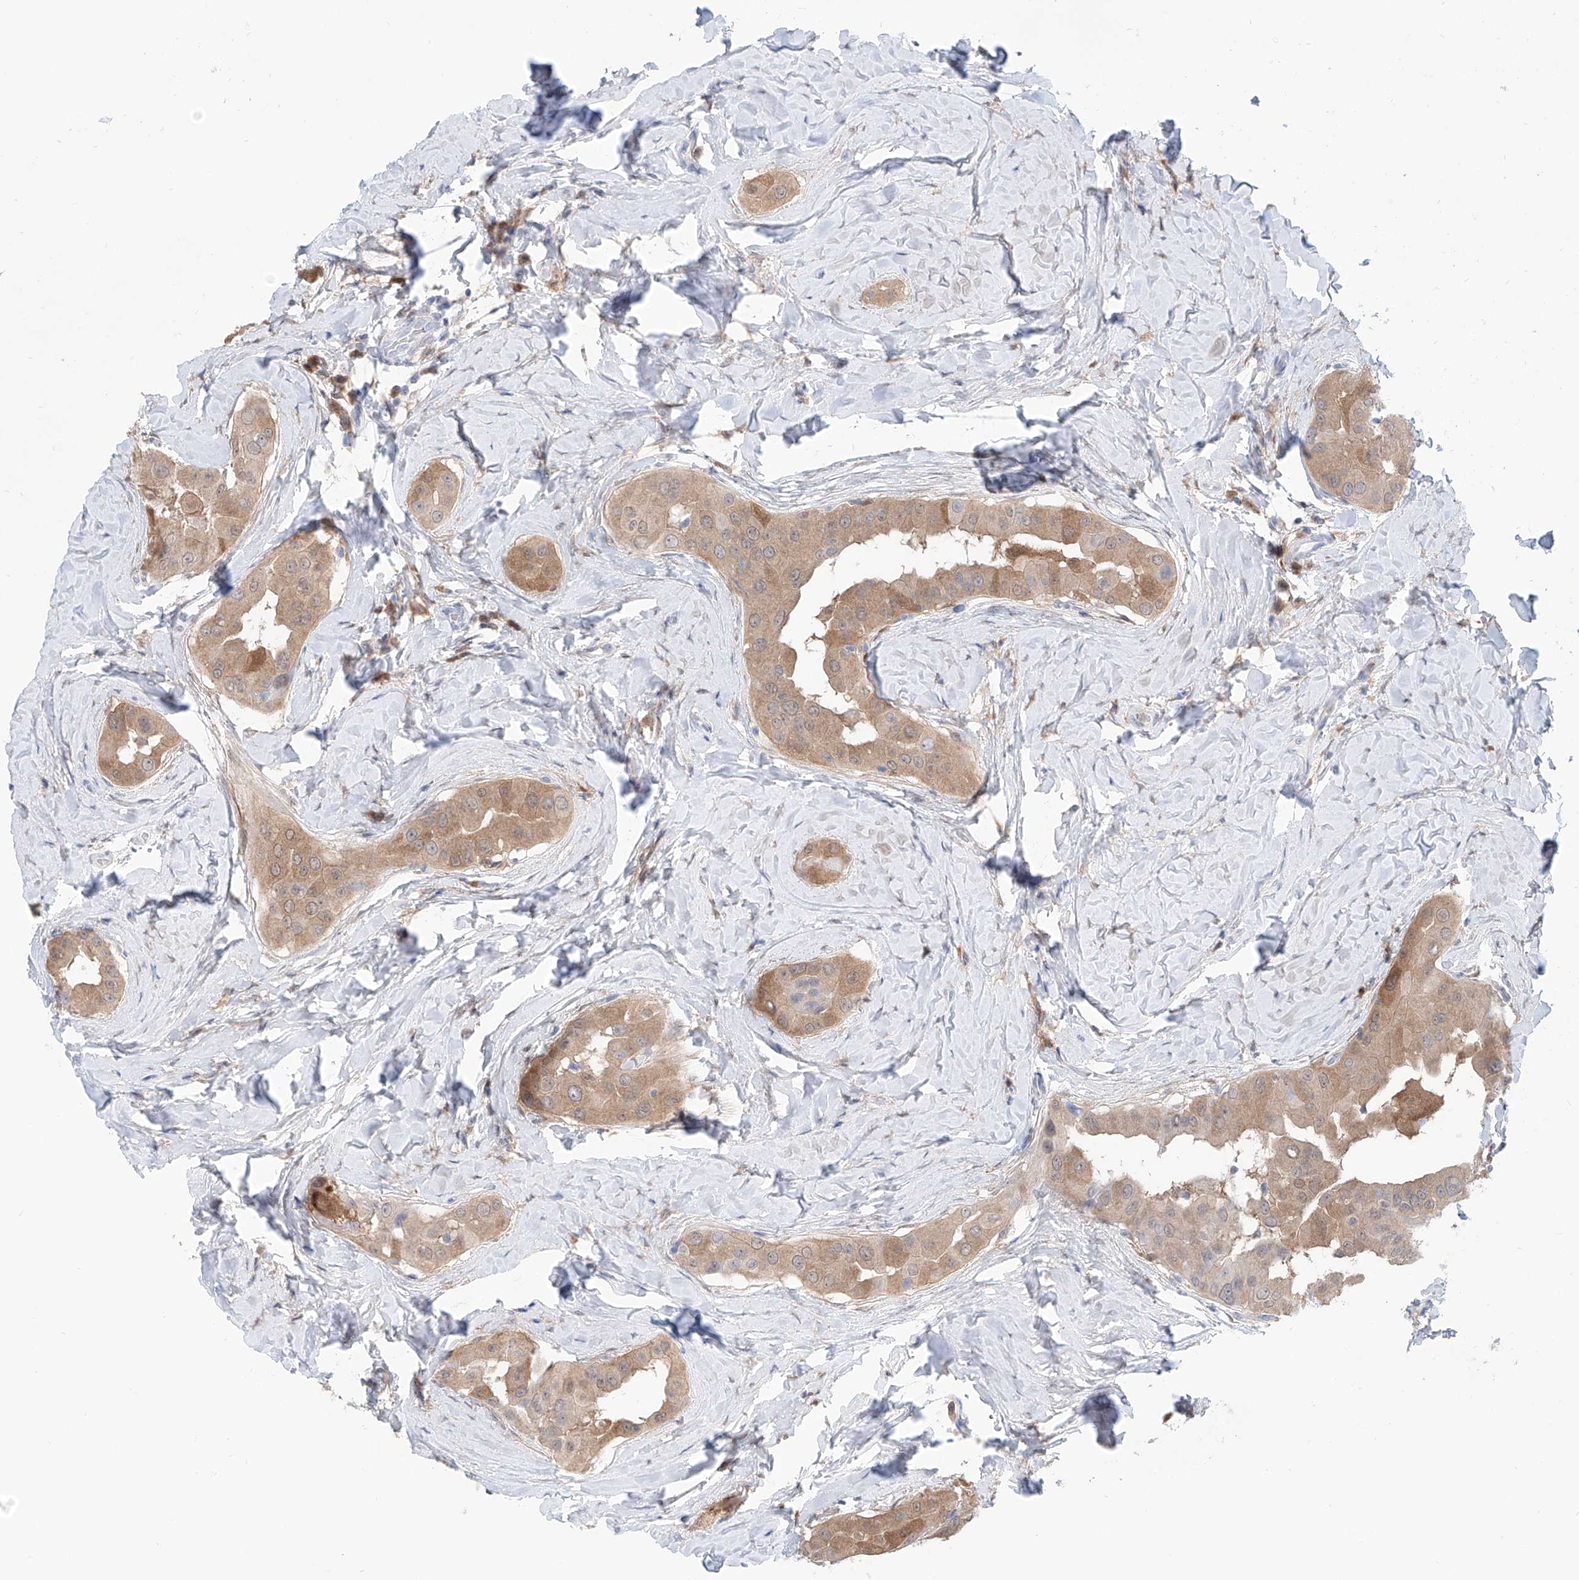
{"staining": {"intensity": "moderate", "quantity": ">75%", "location": "cytoplasmic/membranous"}, "tissue": "thyroid cancer", "cell_type": "Tumor cells", "image_type": "cancer", "snomed": [{"axis": "morphology", "description": "Papillary adenocarcinoma, NOS"}, {"axis": "topography", "description": "Thyroid gland"}], "caption": "Moderate cytoplasmic/membranous positivity is present in approximately >75% of tumor cells in thyroid cancer. The protein is shown in brown color, while the nuclei are stained blue.", "gene": "PDXK", "patient": {"sex": "male", "age": 33}}